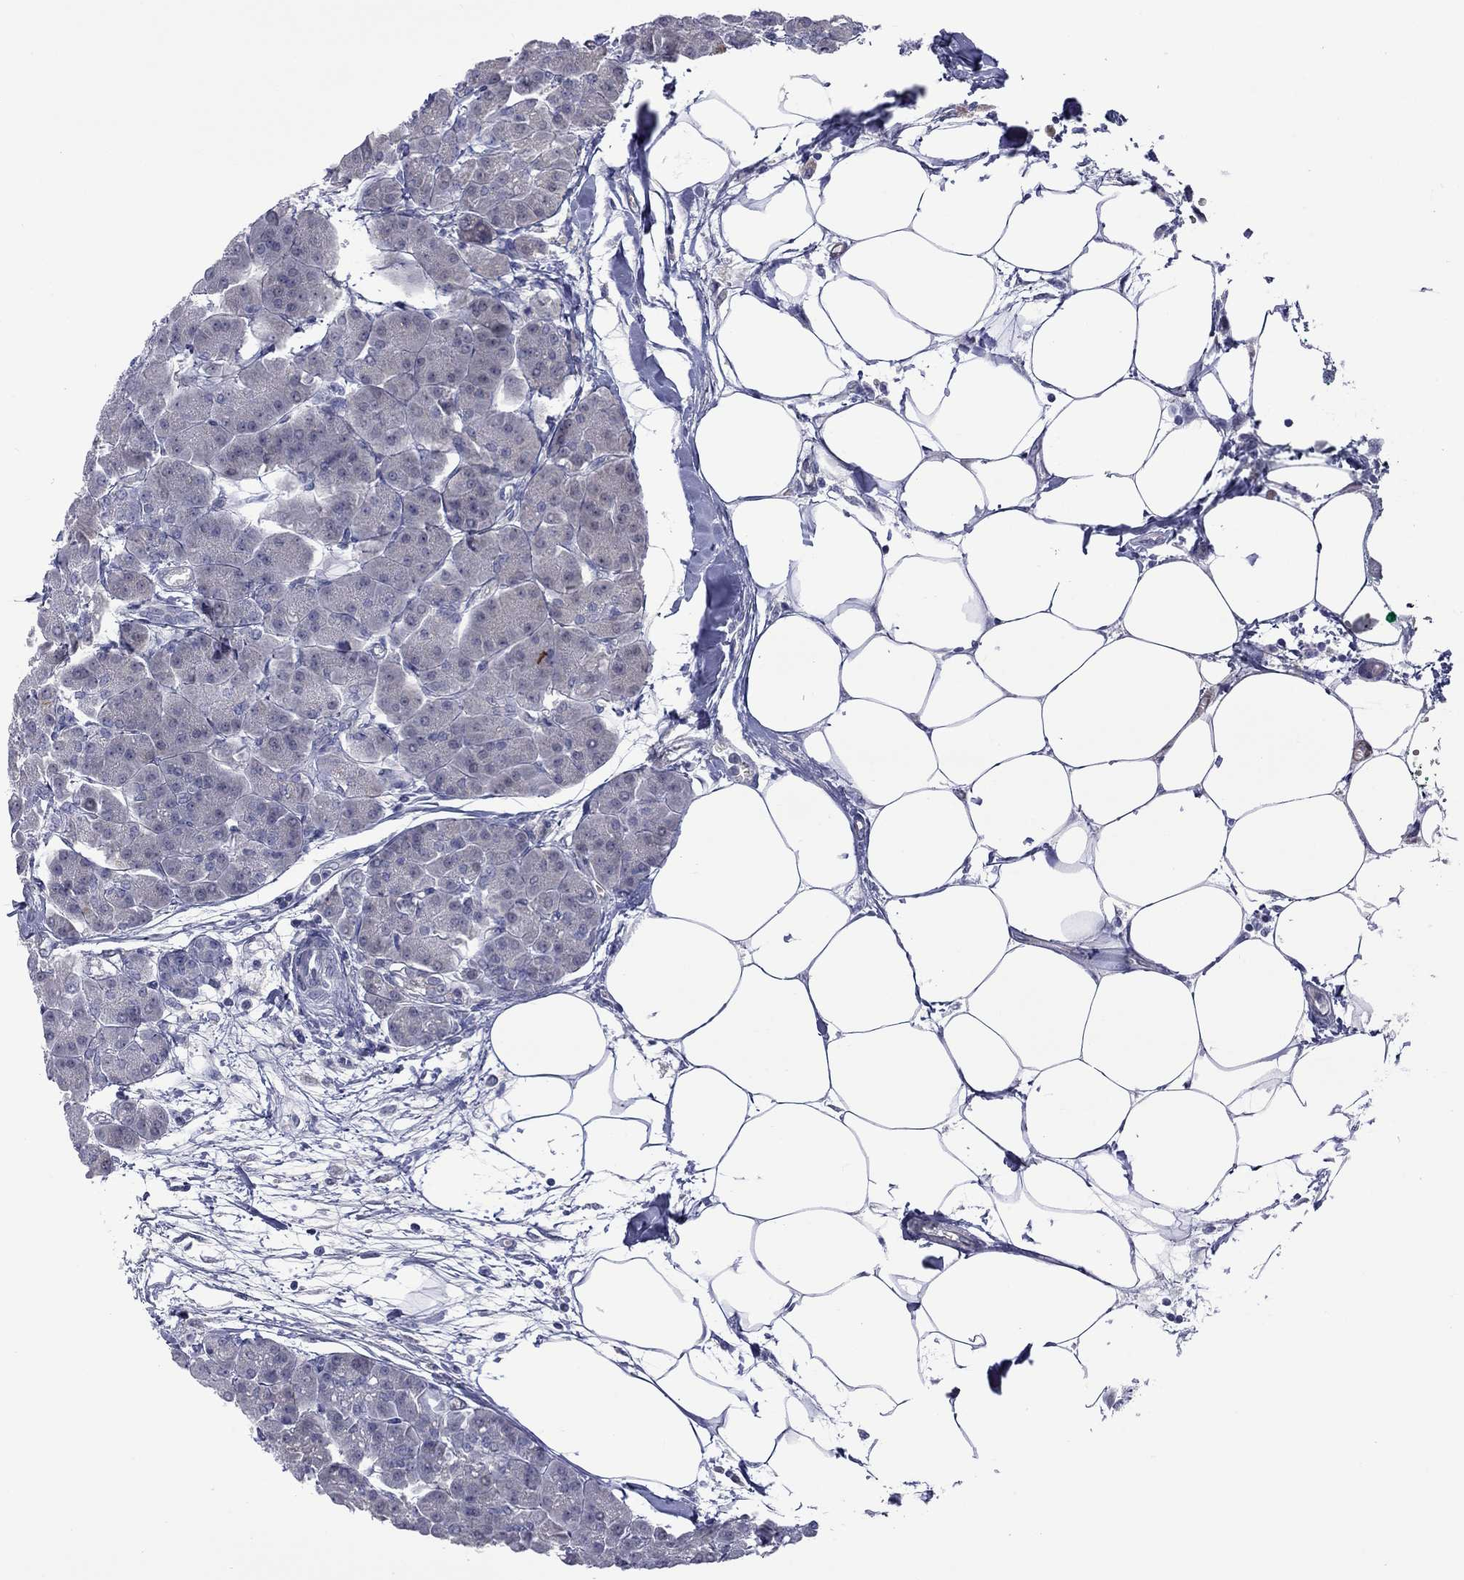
{"staining": {"intensity": "negative", "quantity": "none", "location": "none"}, "tissue": "pancreas", "cell_type": "Exocrine glandular cells", "image_type": "normal", "snomed": [{"axis": "morphology", "description": "Normal tissue, NOS"}, {"axis": "topography", "description": "Adipose tissue"}, {"axis": "topography", "description": "Pancreas"}, {"axis": "topography", "description": "Peripheral nerve tissue"}], "caption": "Pancreas was stained to show a protein in brown. There is no significant expression in exocrine glandular cells.", "gene": "CTNNBIP1", "patient": {"sex": "female", "age": 58}}